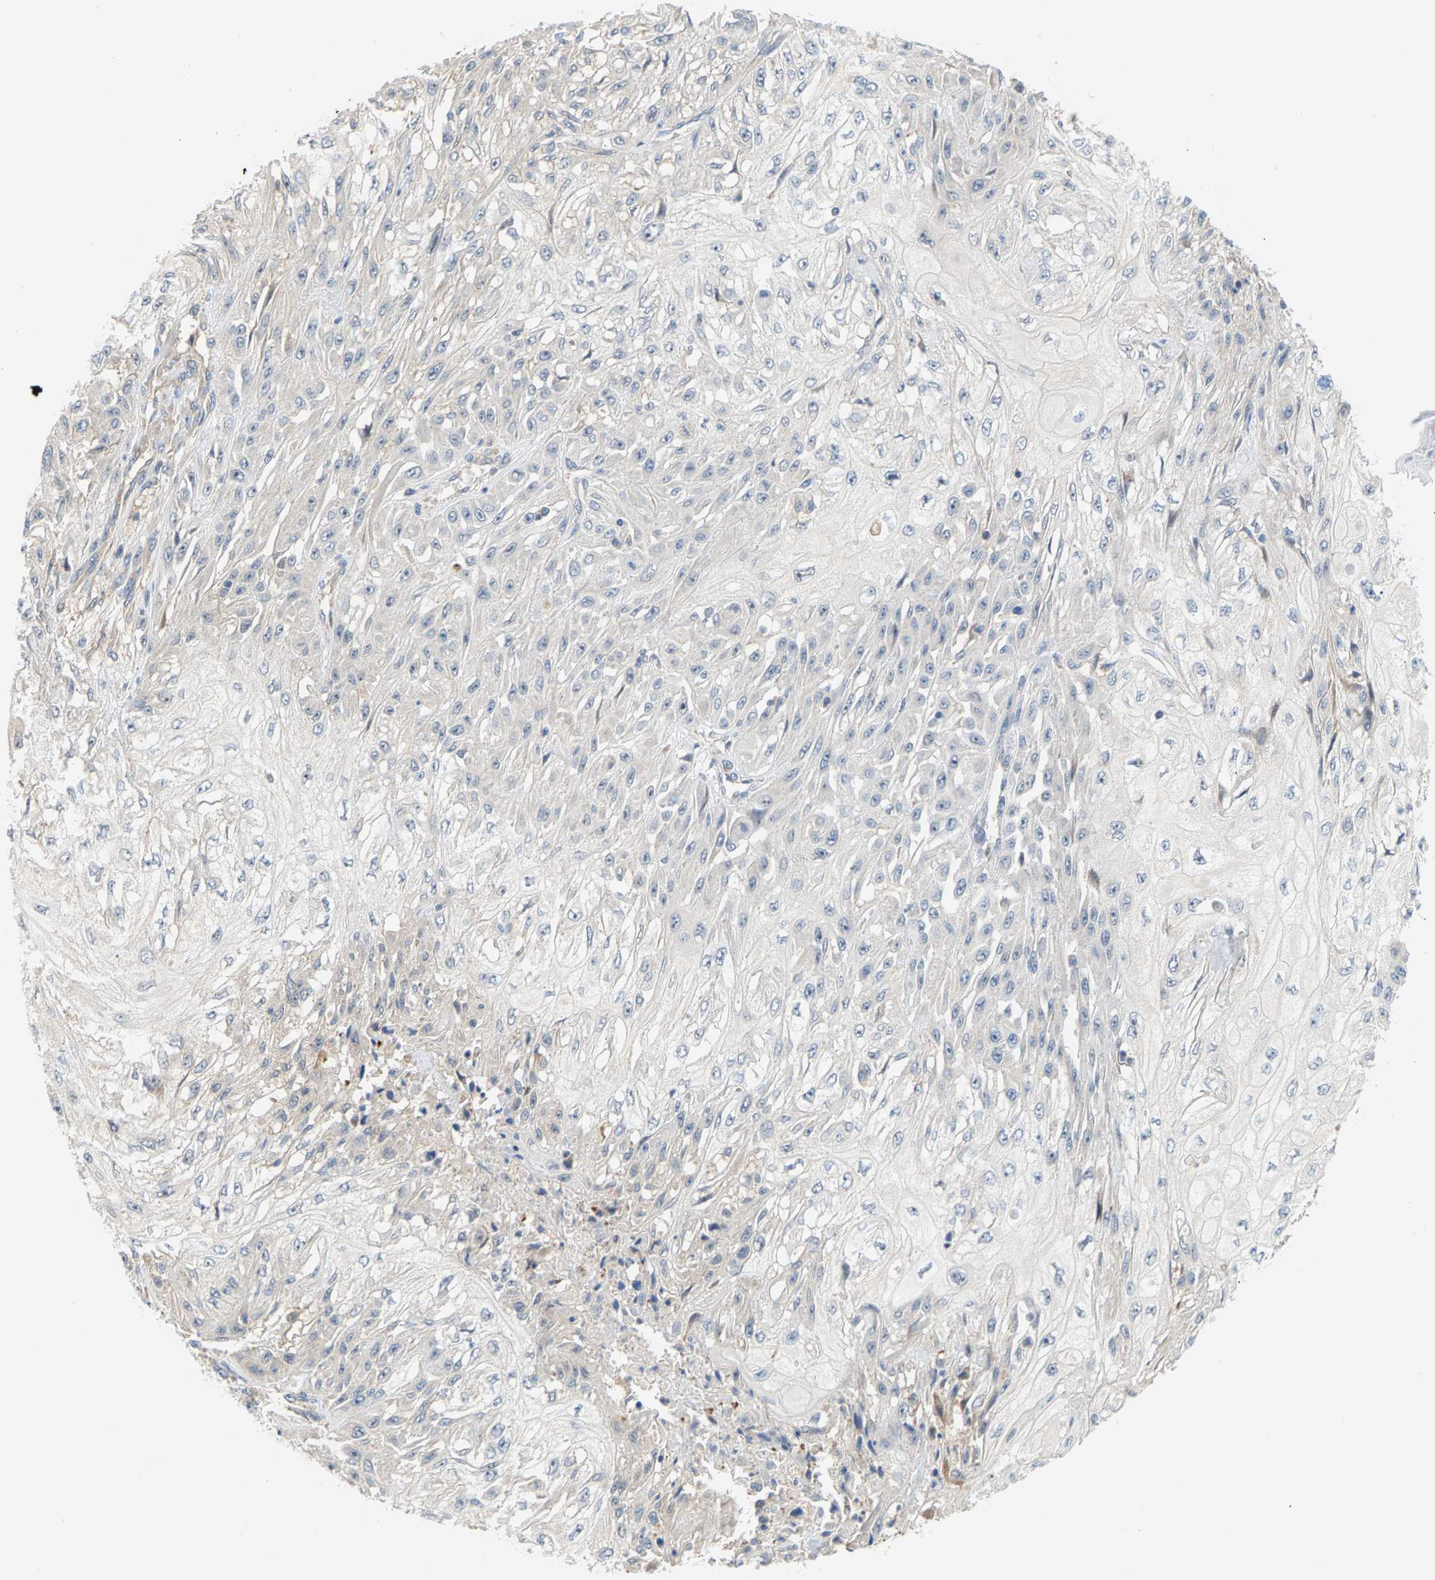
{"staining": {"intensity": "negative", "quantity": "none", "location": "none"}, "tissue": "skin cancer", "cell_type": "Tumor cells", "image_type": "cancer", "snomed": [{"axis": "morphology", "description": "Squamous cell carcinoma, NOS"}, {"axis": "morphology", "description": "Squamous cell carcinoma, metastatic, NOS"}, {"axis": "topography", "description": "Skin"}, {"axis": "topography", "description": "Lymph node"}], "caption": "This is an immunohistochemistry histopathology image of skin cancer. There is no positivity in tumor cells.", "gene": "KRTAP27-1", "patient": {"sex": "male", "age": 75}}